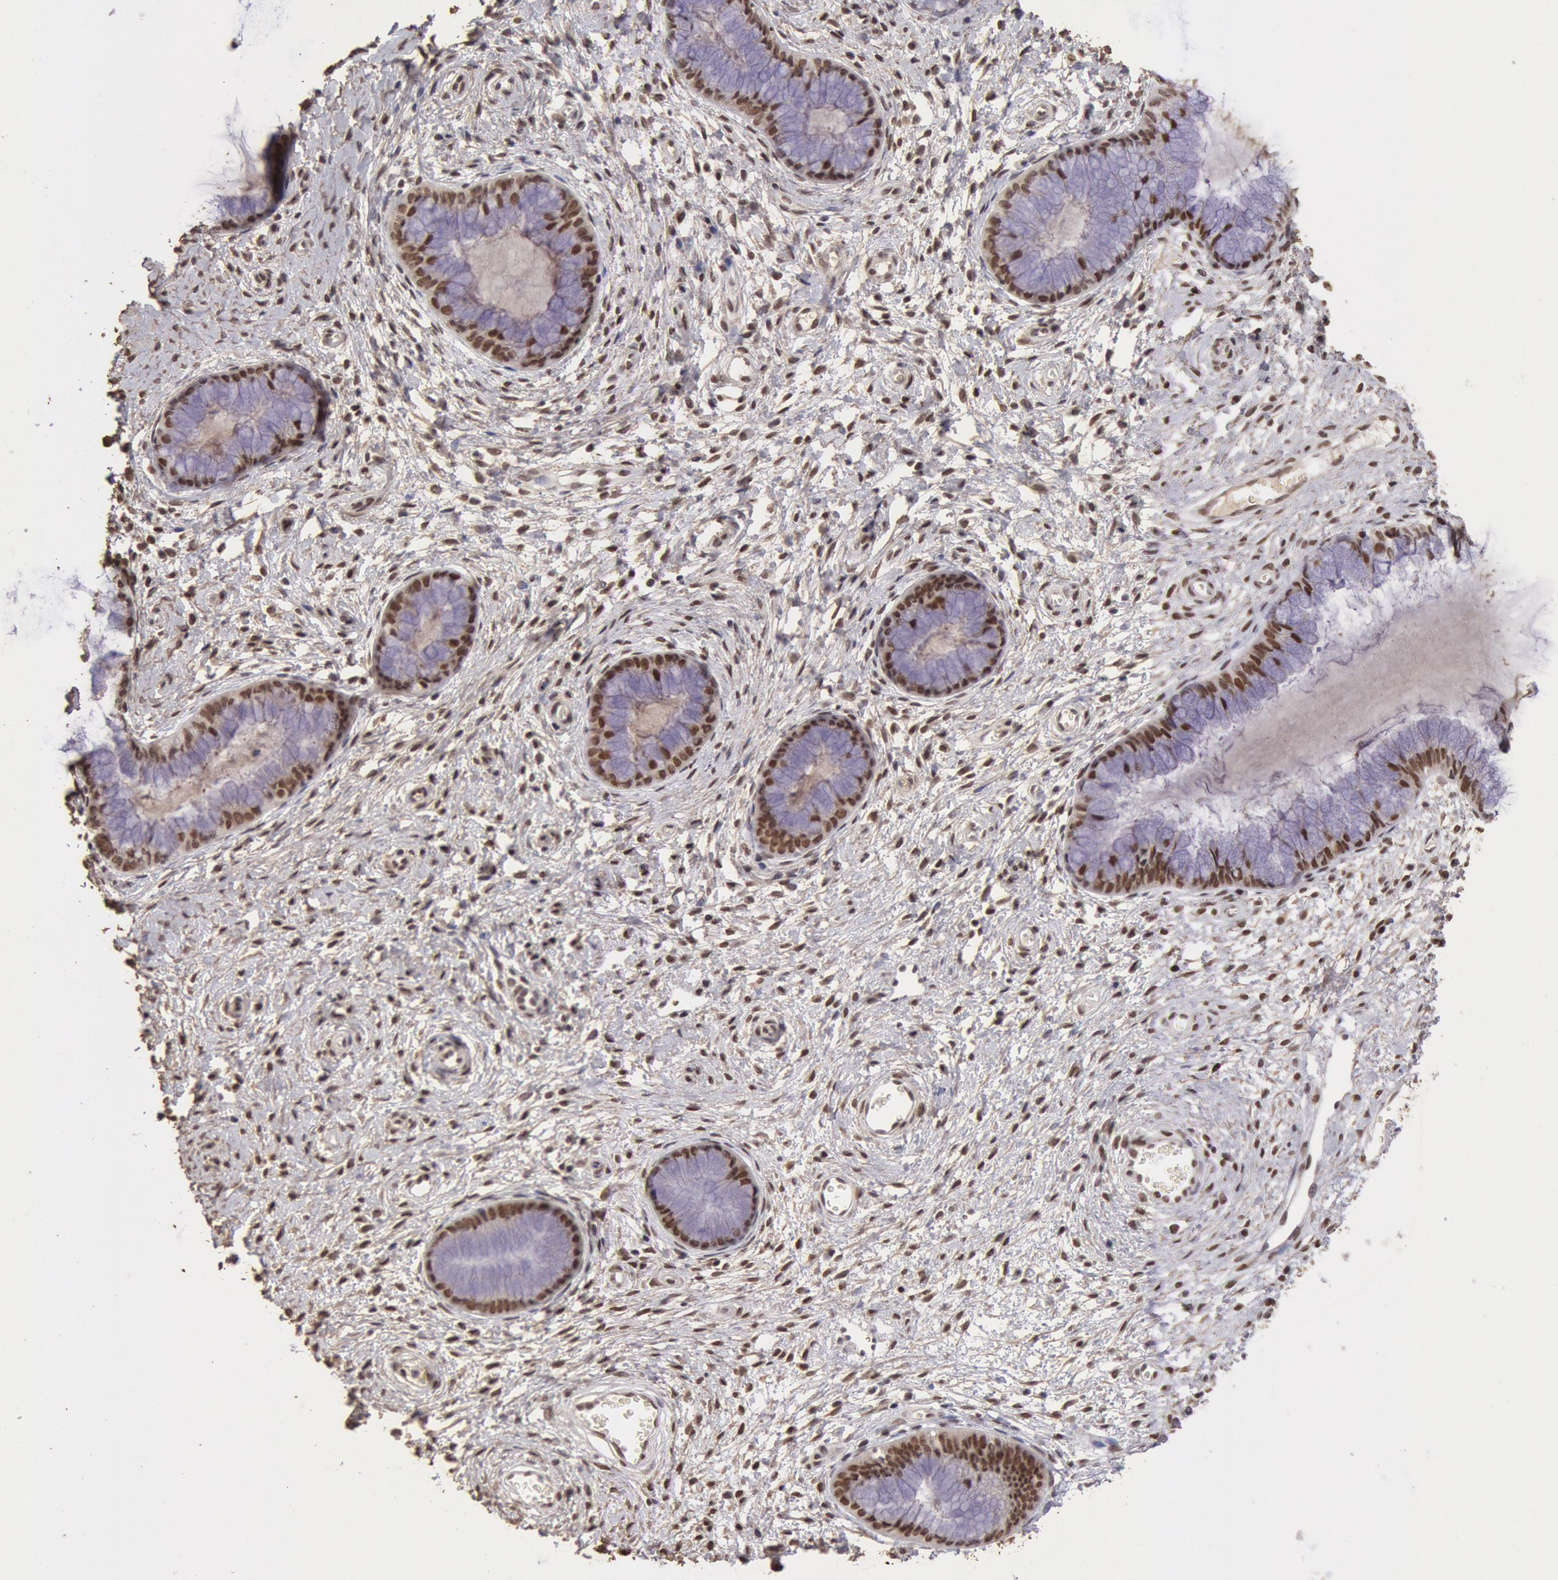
{"staining": {"intensity": "strong", "quantity": ">75%", "location": "nuclear"}, "tissue": "cervix", "cell_type": "Glandular cells", "image_type": "normal", "snomed": [{"axis": "morphology", "description": "Normal tissue, NOS"}, {"axis": "topography", "description": "Cervix"}], "caption": "This image demonstrates unremarkable cervix stained with immunohistochemistry to label a protein in brown. The nuclear of glandular cells show strong positivity for the protein. Nuclei are counter-stained blue.", "gene": "CDKN2B", "patient": {"sex": "female", "age": 27}}